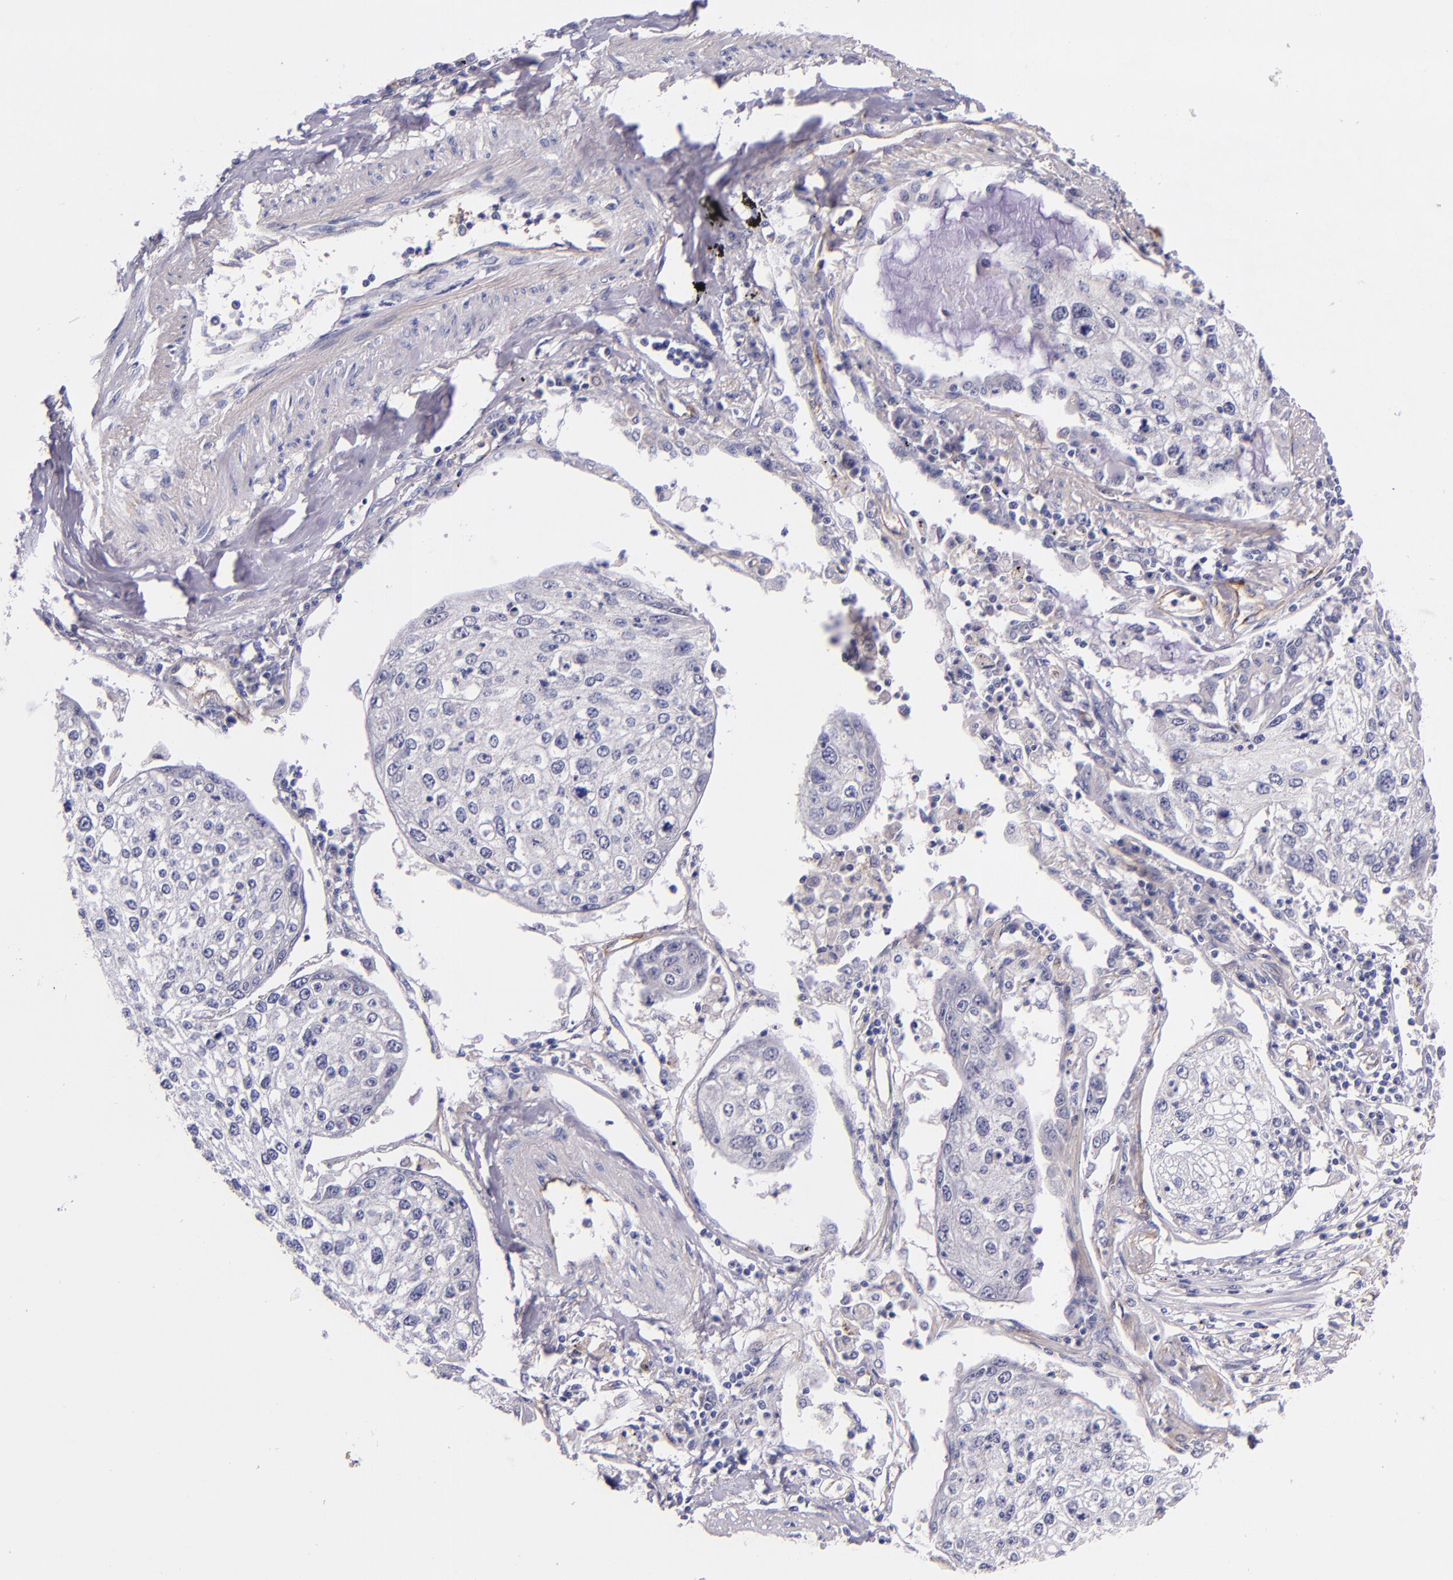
{"staining": {"intensity": "negative", "quantity": "none", "location": "none"}, "tissue": "lung cancer", "cell_type": "Tumor cells", "image_type": "cancer", "snomed": [{"axis": "morphology", "description": "Squamous cell carcinoma, NOS"}, {"axis": "topography", "description": "Lung"}], "caption": "There is no significant staining in tumor cells of squamous cell carcinoma (lung). (Stains: DAB immunohistochemistry with hematoxylin counter stain, Microscopy: brightfield microscopy at high magnification).", "gene": "NOS3", "patient": {"sex": "male", "age": 75}}